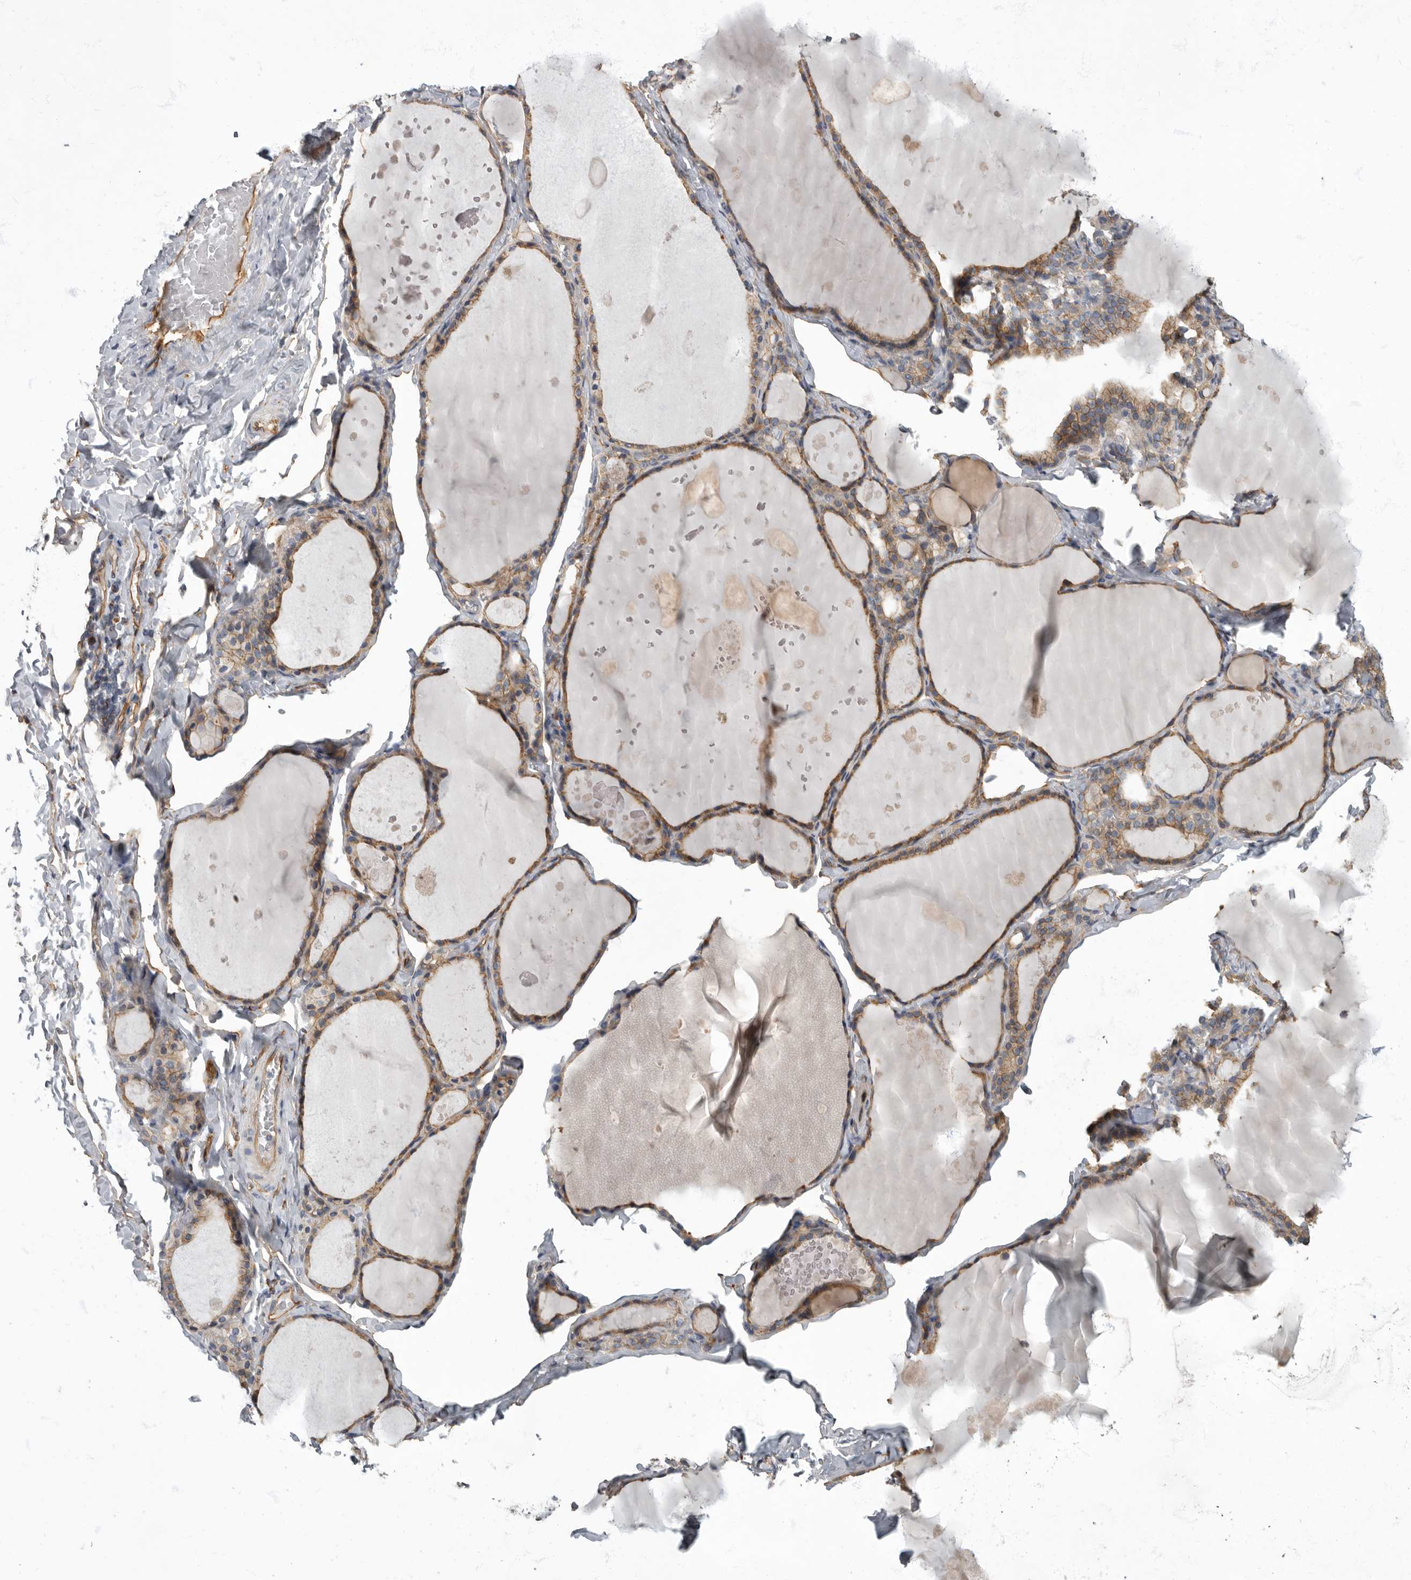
{"staining": {"intensity": "moderate", "quantity": ">75%", "location": "cytoplasmic/membranous"}, "tissue": "thyroid gland", "cell_type": "Glandular cells", "image_type": "normal", "snomed": [{"axis": "morphology", "description": "Normal tissue, NOS"}, {"axis": "topography", "description": "Thyroid gland"}], "caption": "Immunohistochemistry (IHC) of normal human thyroid gland displays medium levels of moderate cytoplasmic/membranous expression in about >75% of glandular cells.", "gene": "PDK1", "patient": {"sex": "male", "age": 56}}